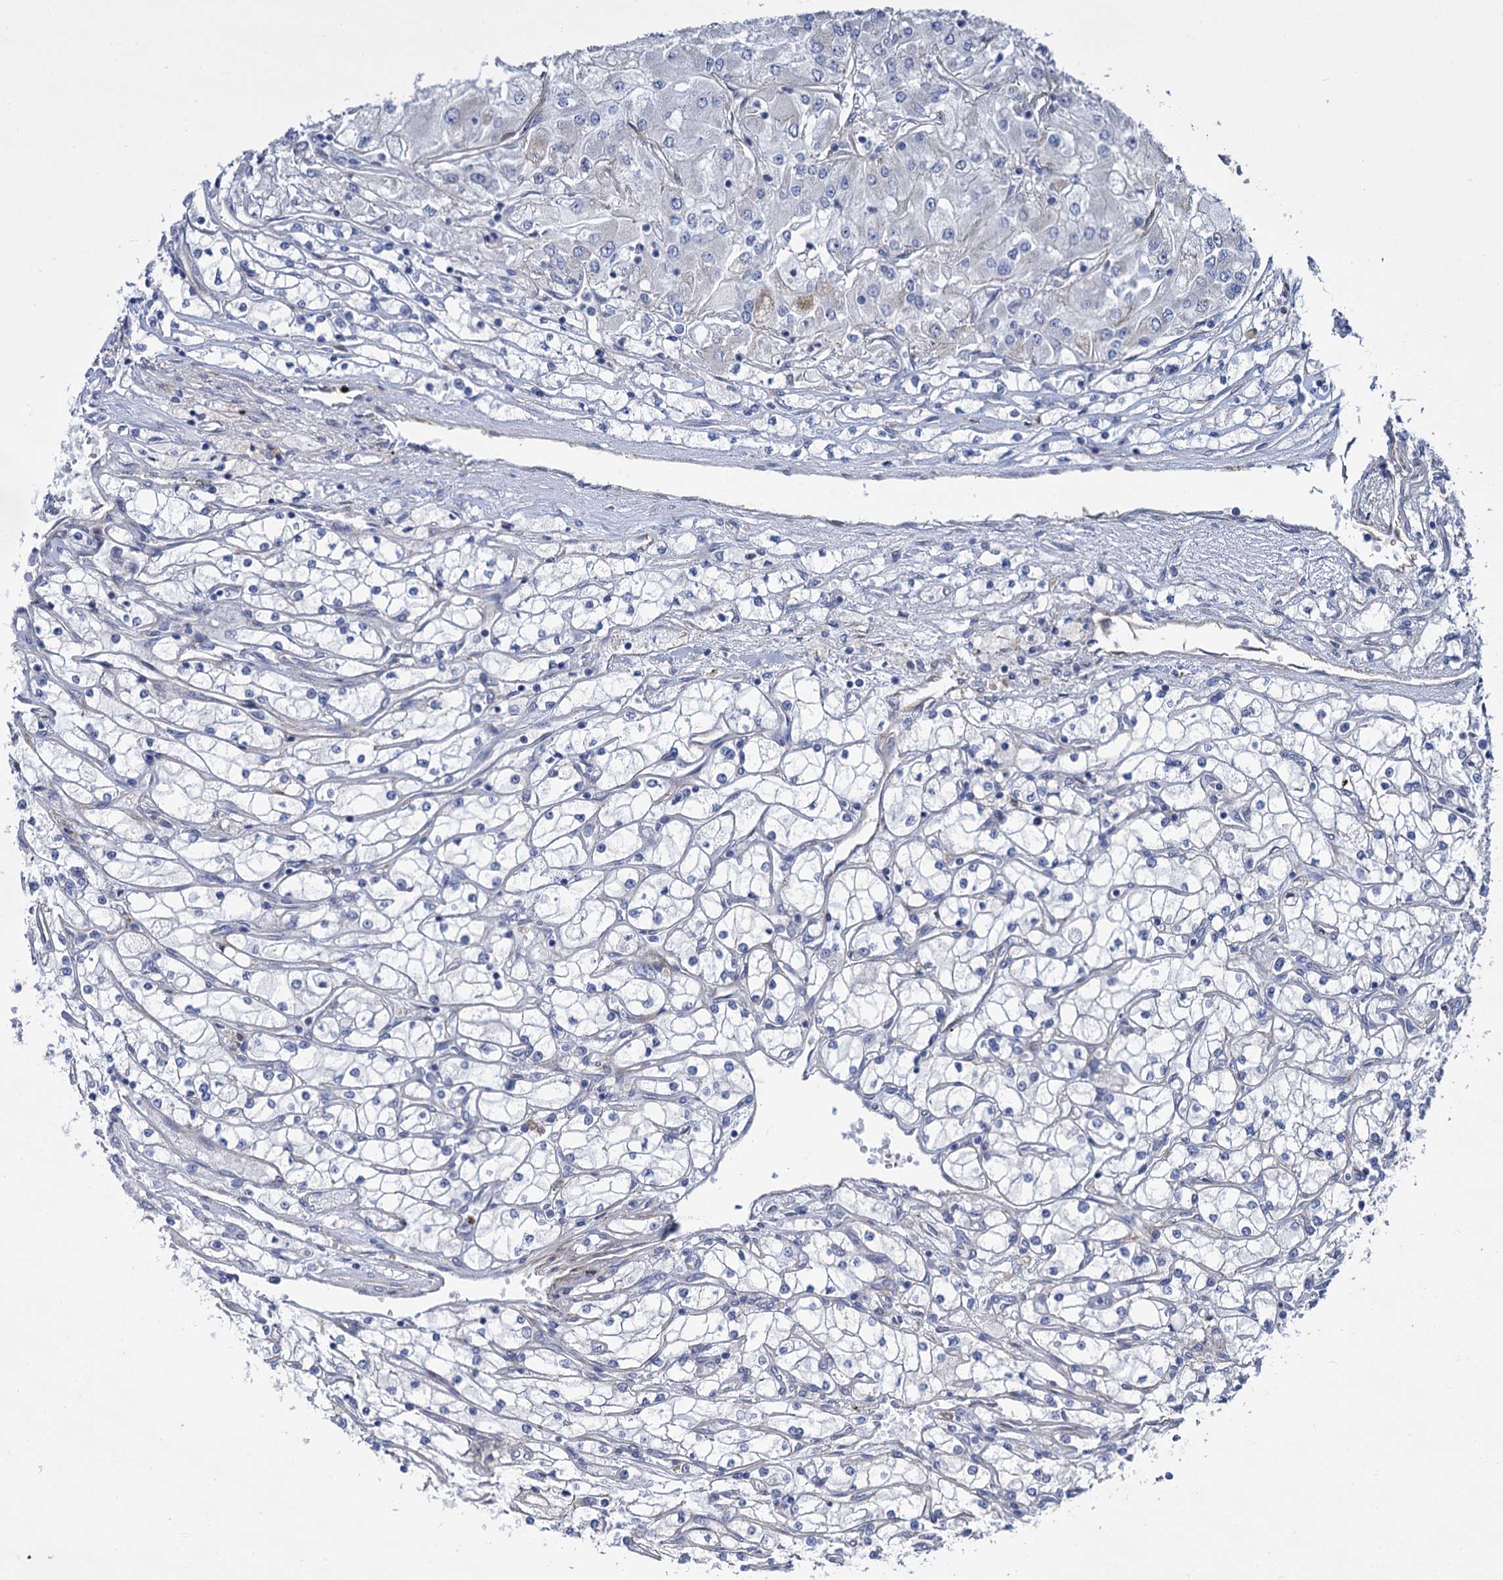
{"staining": {"intensity": "negative", "quantity": "none", "location": "none"}, "tissue": "renal cancer", "cell_type": "Tumor cells", "image_type": "cancer", "snomed": [{"axis": "morphology", "description": "Adenocarcinoma, NOS"}, {"axis": "topography", "description": "Kidney"}], "caption": "IHC image of human renal cancer stained for a protein (brown), which demonstrates no expression in tumor cells.", "gene": "TRIM77", "patient": {"sex": "male", "age": 80}}